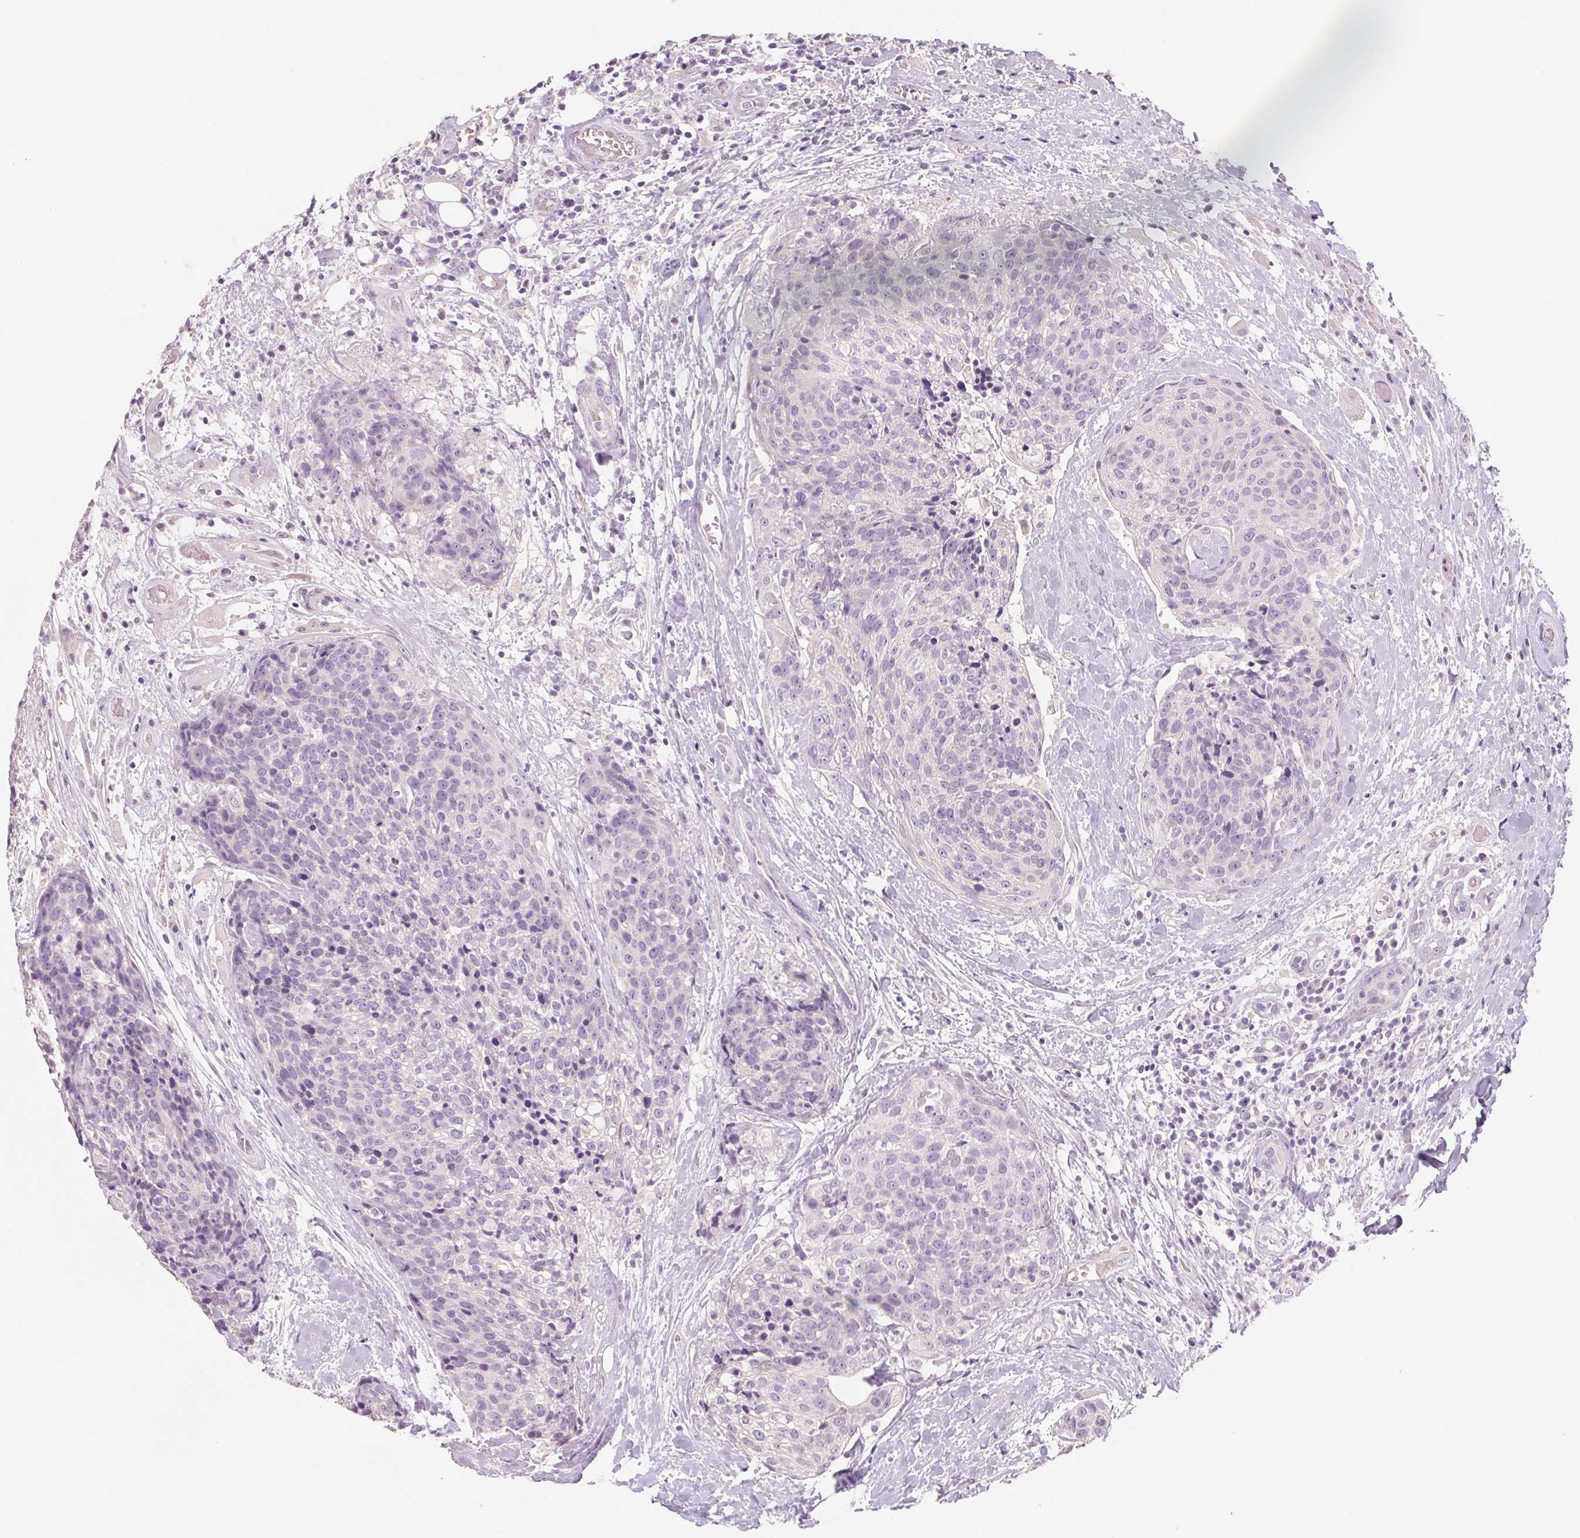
{"staining": {"intensity": "negative", "quantity": "none", "location": "none"}, "tissue": "head and neck cancer", "cell_type": "Tumor cells", "image_type": "cancer", "snomed": [{"axis": "morphology", "description": "Squamous cell carcinoma, NOS"}, {"axis": "topography", "description": "Oral tissue"}, {"axis": "topography", "description": "Head-Neck"}], "caption": "IHC of human head and neck cancer displays no staining in tumor cells.", "gene": "POU1F1", "patient": {"sex": "male", "age": 64}}